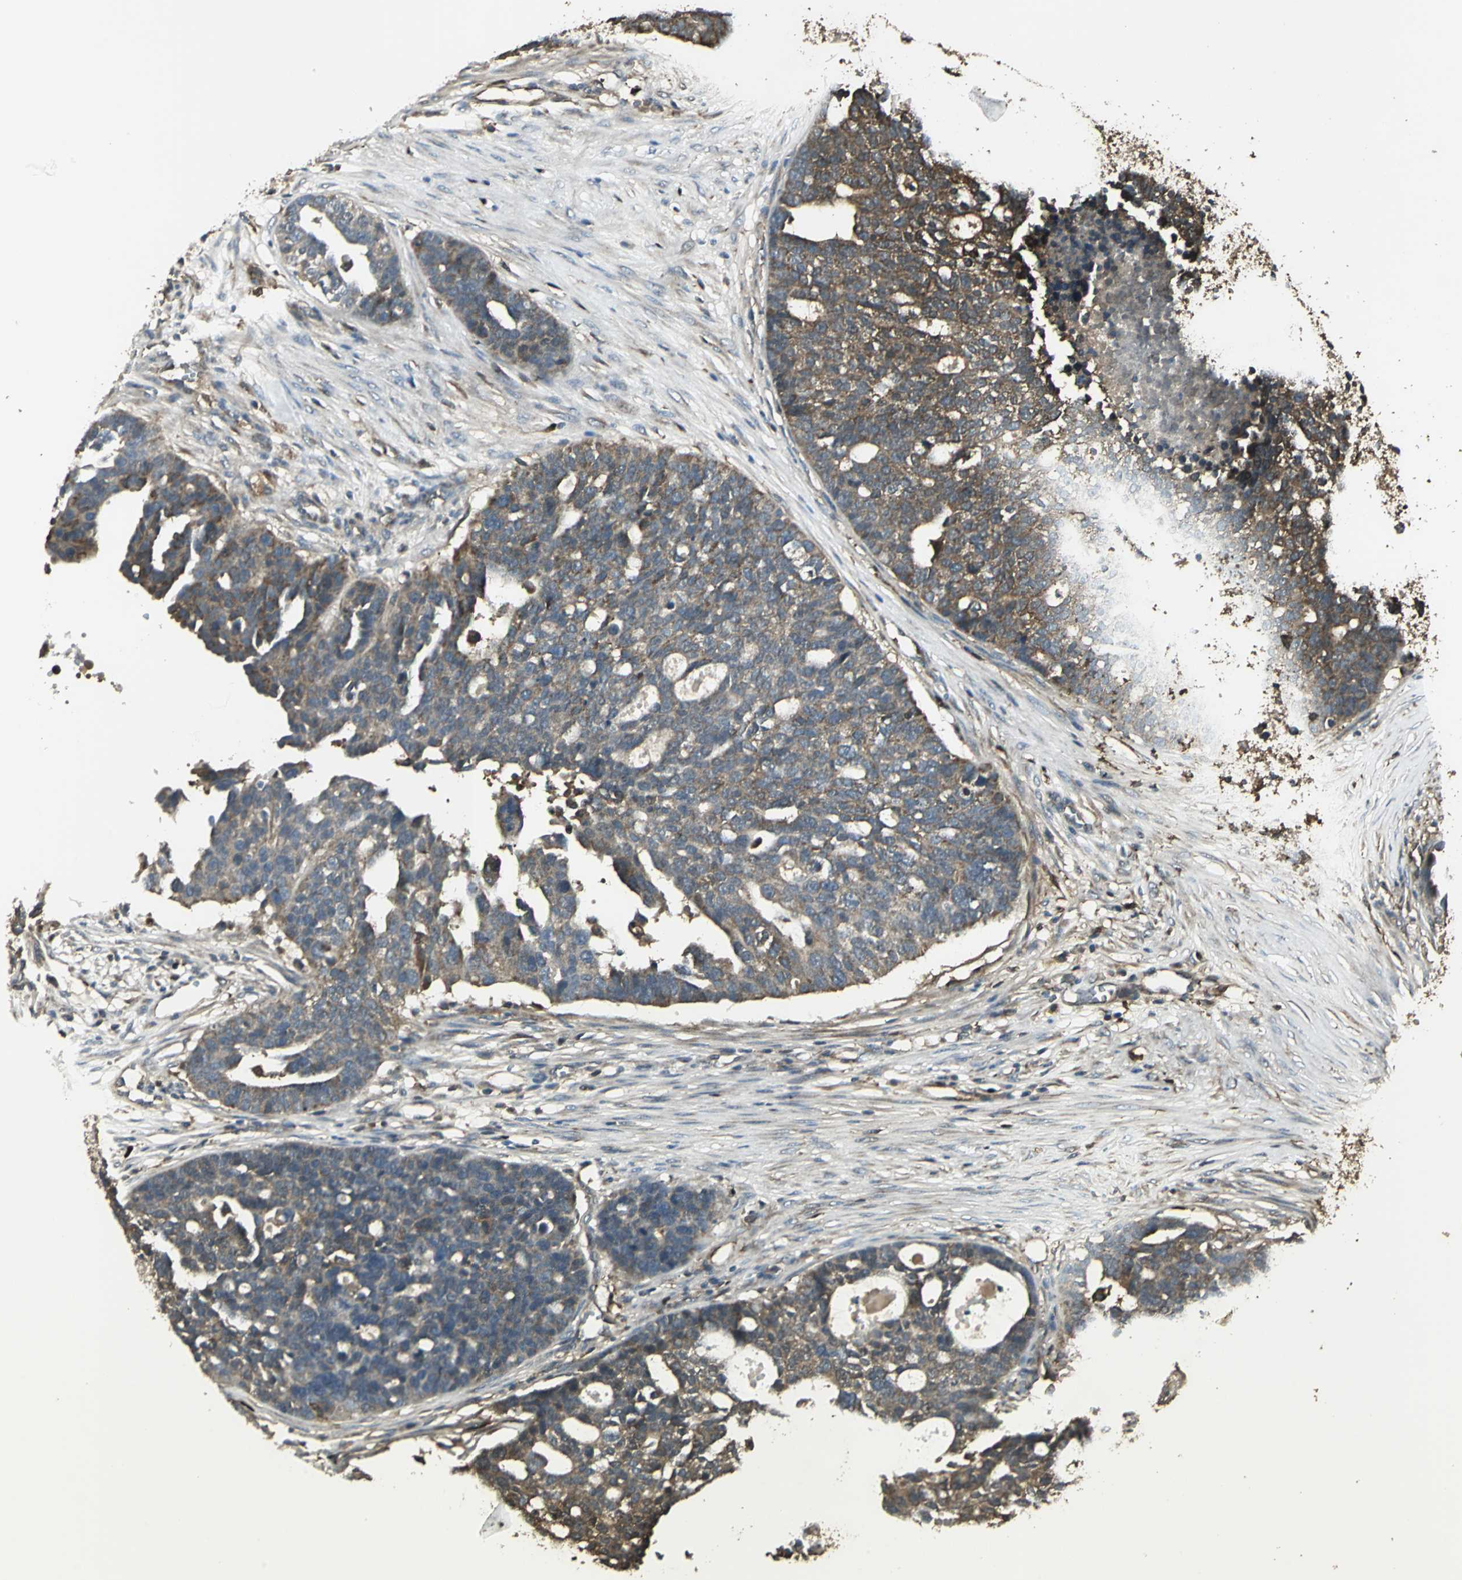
{"staining": {"intensity": "moderate", "quantity": ">75%", "location": "cytoplasmic/membranous"}, "tissue": "ovarian cancer", "cell_type": "Tumor cells", "image_type": "cancer", "snomed": [{"axis": "morphology", "description": "Cystadenocarcinoma, serous, NOS"}, {"axis": "topography", "description": "Ovary"}], "caption": "Human ovarian cancer stained for a protein (brown) reveals moderate cytoplasmic/membranous positive expression in about >75% of tumor cells.", "gene": "PRXL2B", "patient": {"sex": "female", "age": 59}}